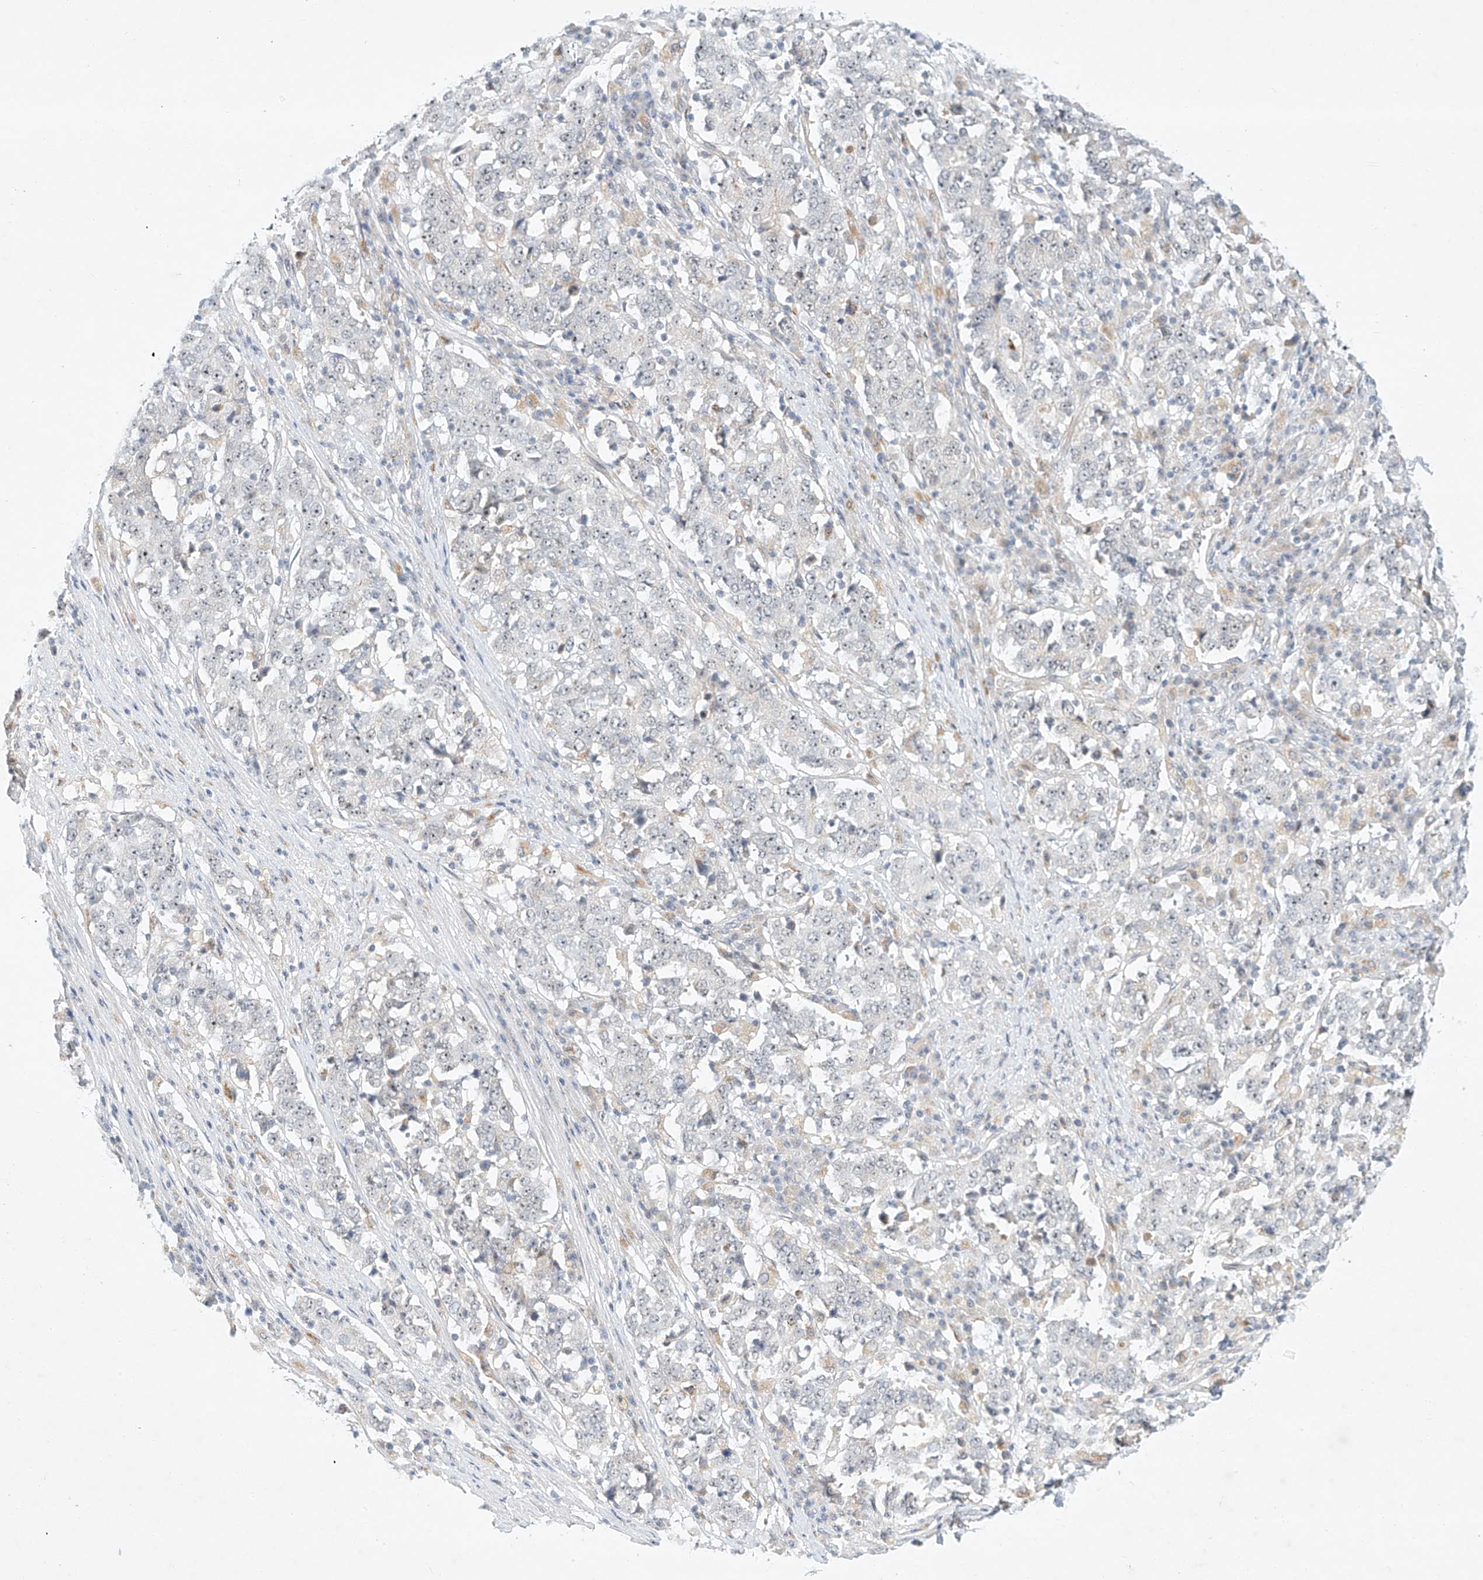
{"staining": {"intensity": "negative", "quantity": "none", "location": "none"}, "tissue": "stomach cancer", "cell_type": "Tumor cells", "image_type": "cancer", "snomed": [{"axis": "morphology", "description": "Adenocarcinoma, NOS"}, {"axis": "topography", "description": "Stomach"}], "caption": "This image is of stomach cancer (adenocarcinoma) stained with immunohistochemistry (IHC) to label a protein in brown with the nuclei are counter-stained blue. There is no expression in tumor cells.", "gene": "PAK6", "patient": {"sex": "male", "age": 59}}